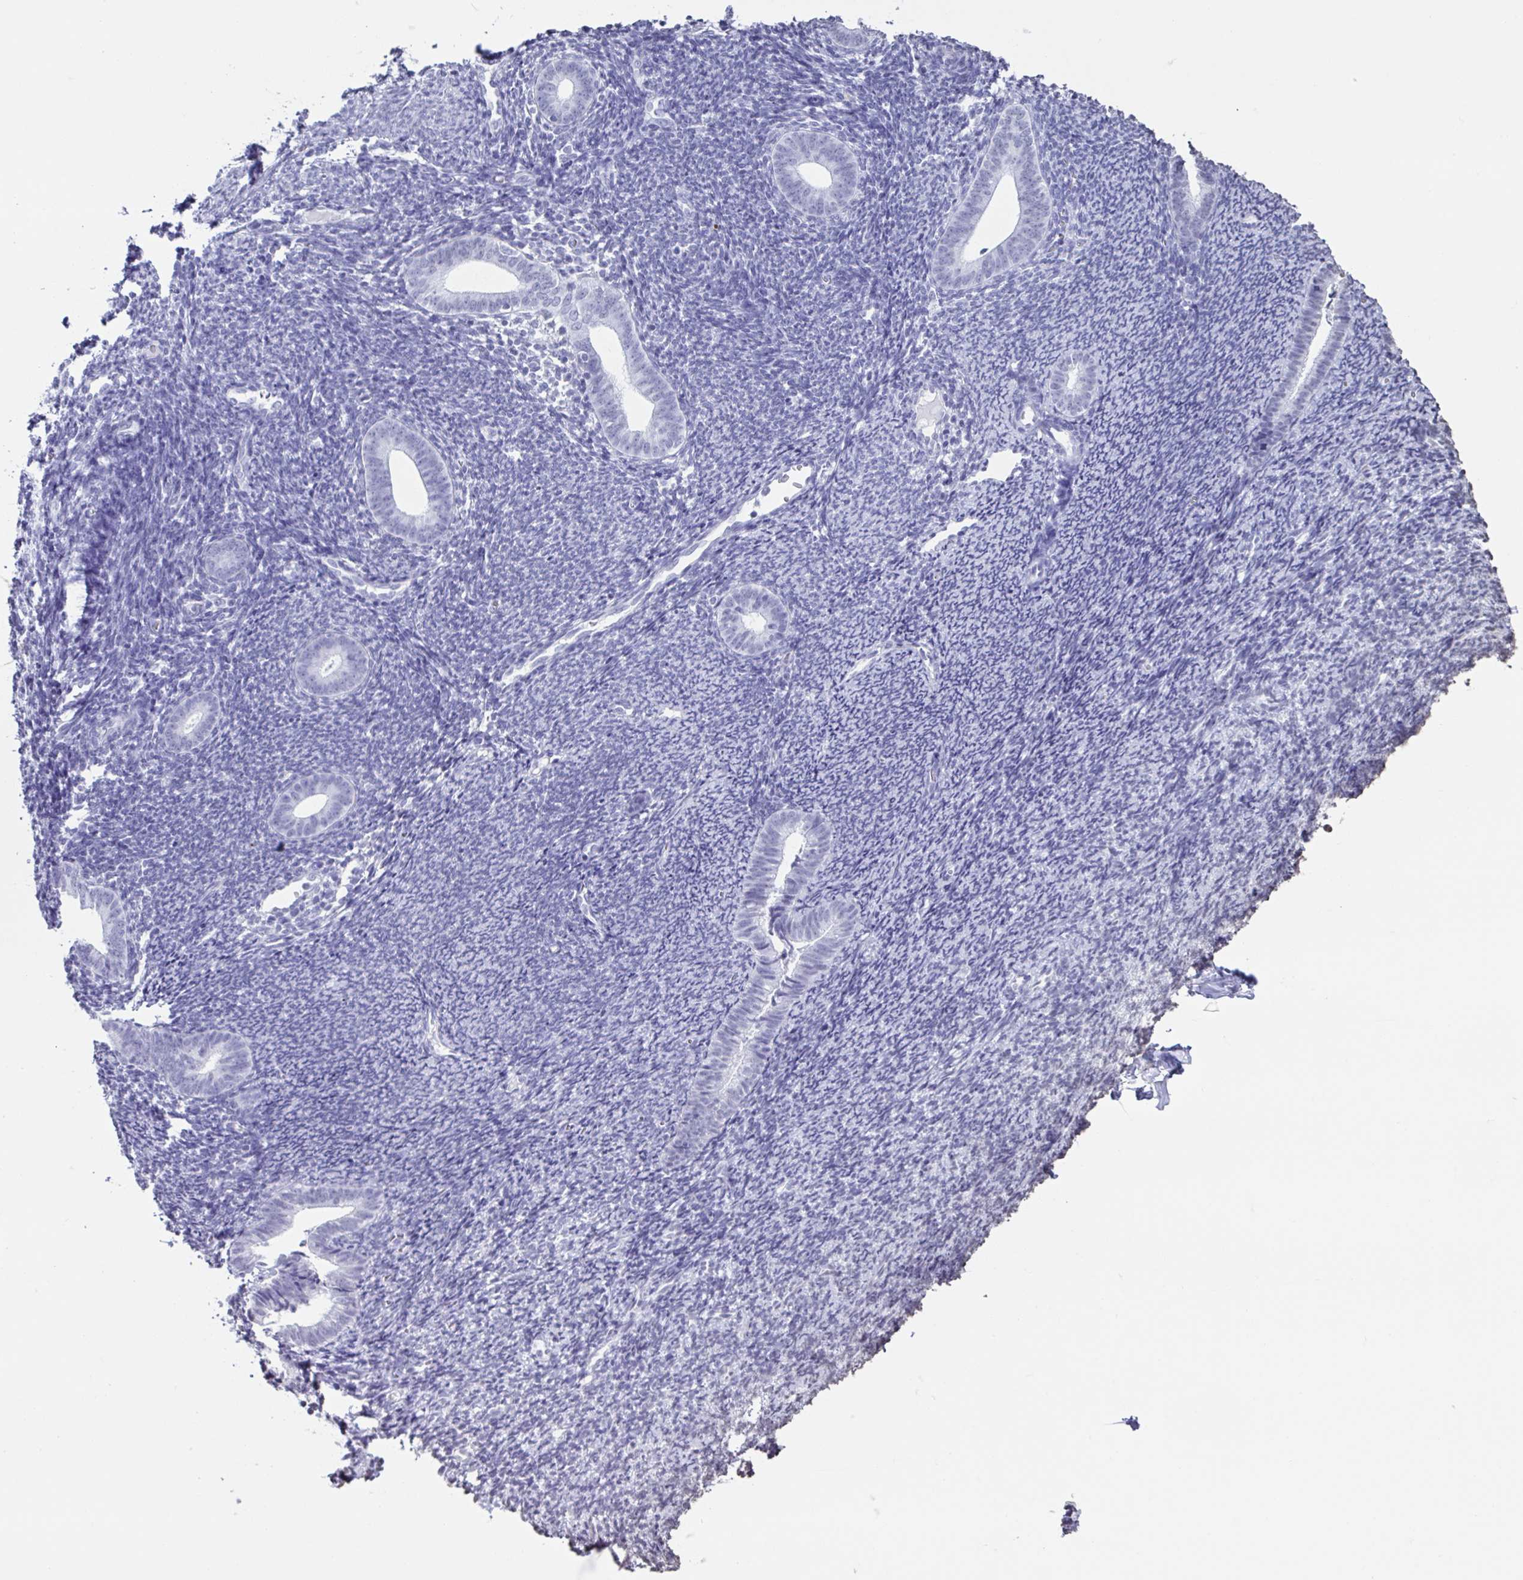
{"staining": {"intensity": "negative", "quantity": "none", "location": "none"}, "tissue": "endometrium", "cell_type": "Cells in endometrial stroma", "image_type": "normal", "snomed": [{"axis": "morphology", "description": "Normal tissue, NOS"}, {"axis": "topography", "description": "Endometrium"}], "caption": "Cells in endometrial stroma show no significant protein expression in normal endometrium. Brightfield microscopy of immunohistochemistry stained with DAB (brown) and hematoxylin (blue), captured at high magnification.", "gene": "VCX2", "patient": {"sex": "female", "age": 39}}